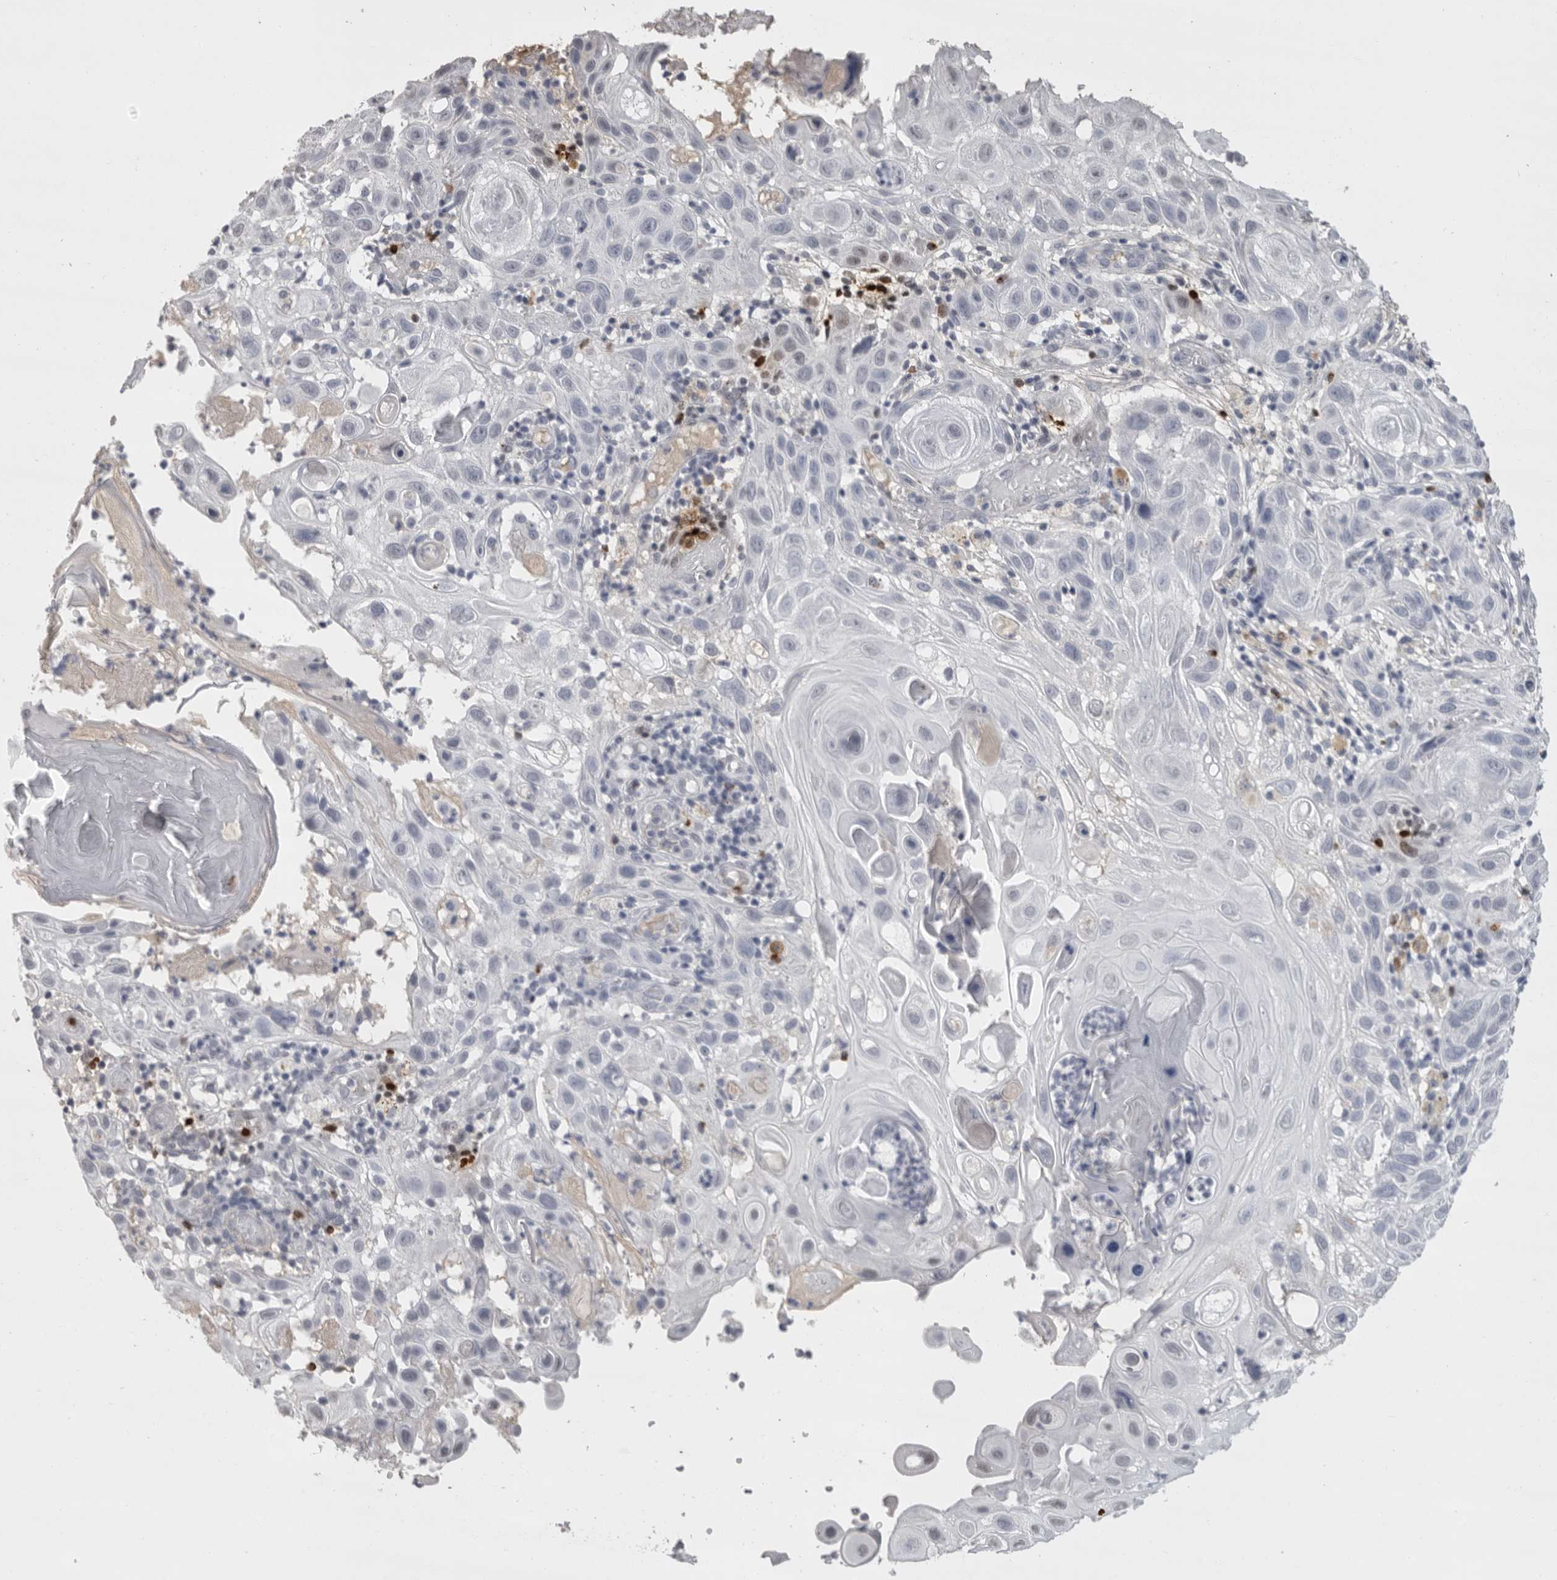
{"staining": {"intensity": "negative", "quantity": "none", "location": "none"}, "tissue": "skin cancer", "cell_type": "Tumor cells", "image_type": "cancer", "snomed": [{"axis": "morphology", "description": "Normal tissue, NOS"}, {"axis": "morphology", "description": "Squamous cell carcinoma, NOS"}, {"axis": "topography", "description": "Skin"}], "caption": "DAB immunohistochemical staining of human squamous cell carcinoma (skin) reveals no significant staining in tumor cells.", "gene": "GNLY", "patient": {"sex": "female", "age": 96}}